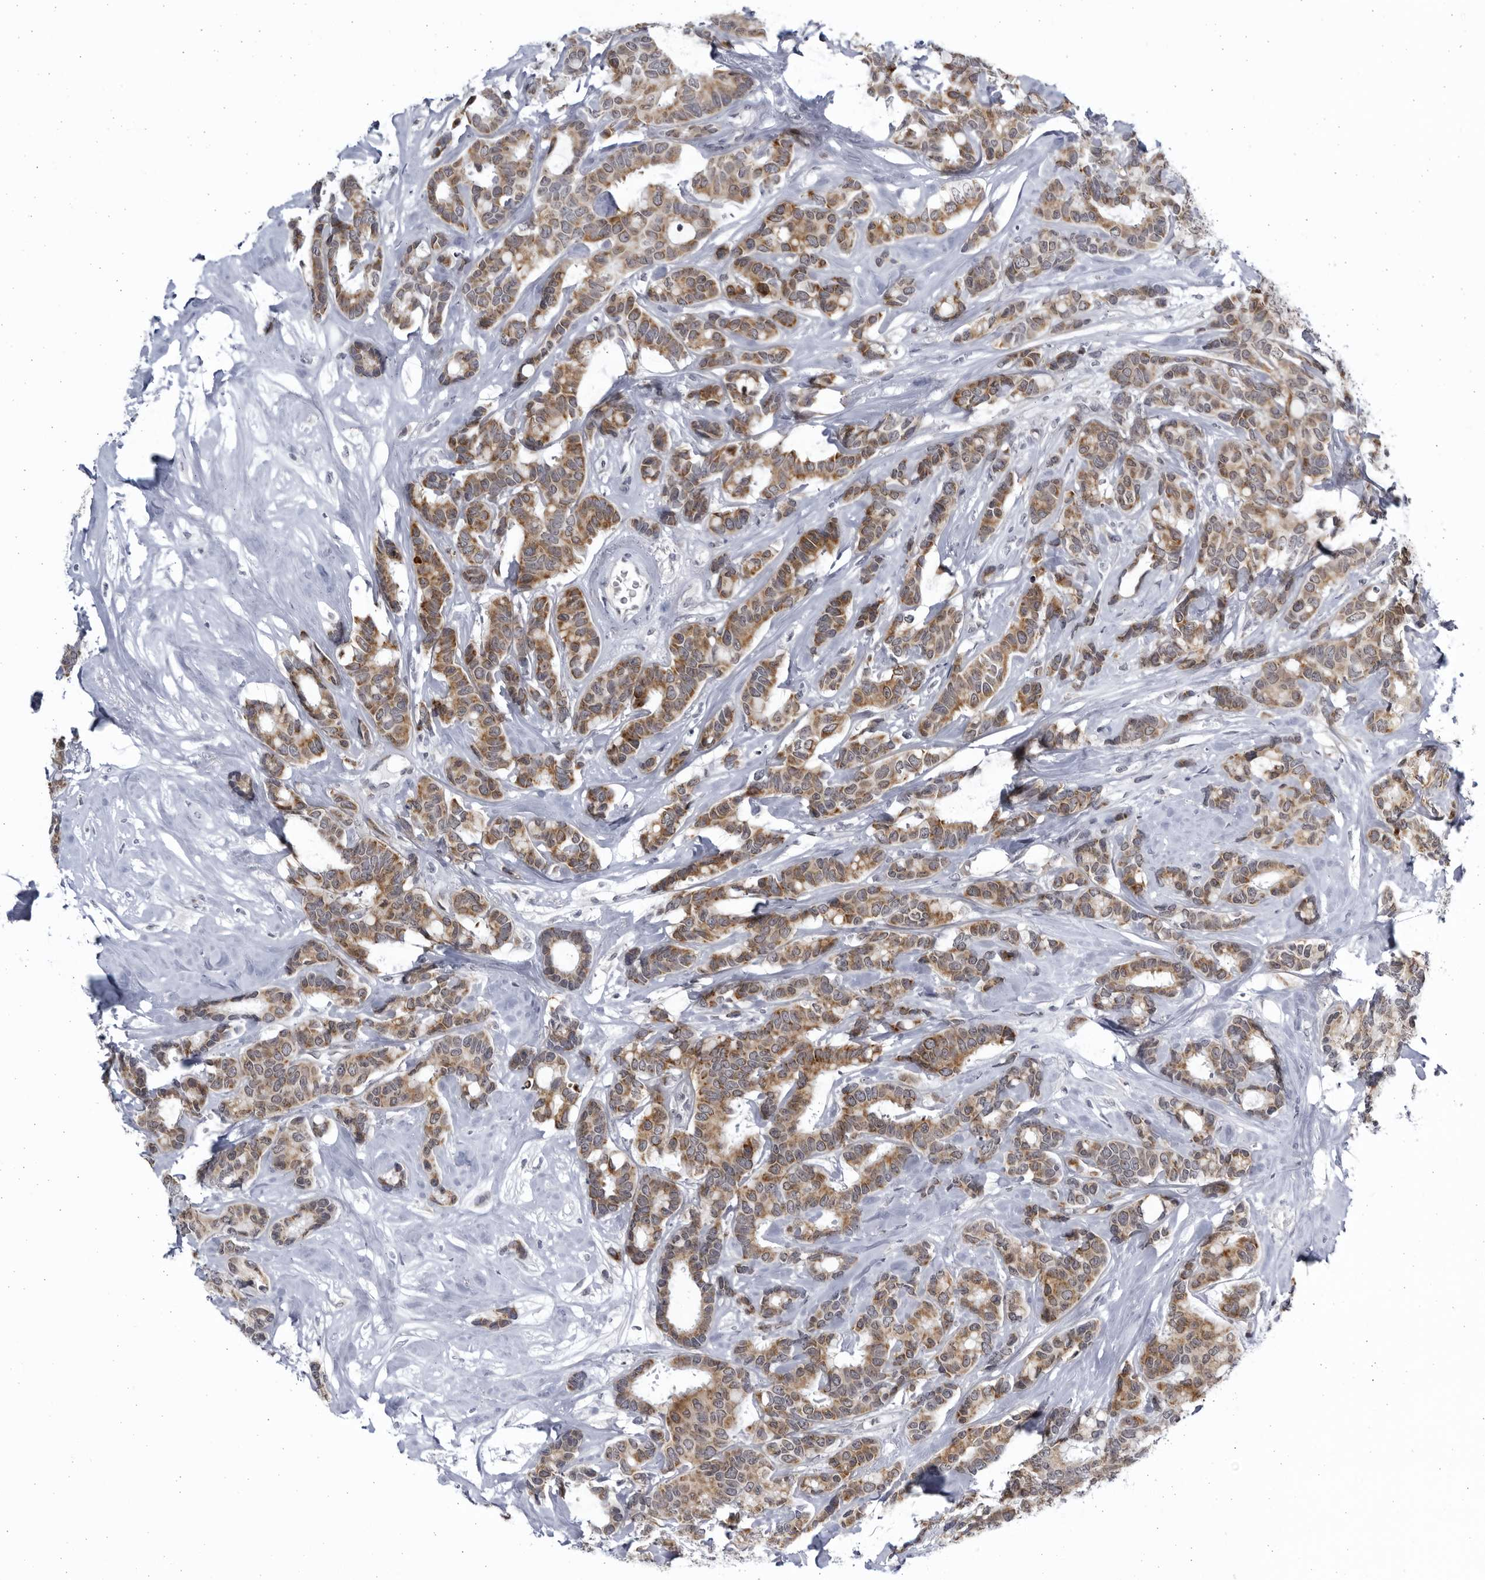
{"staining": {"intensity": "moderate", "quantity": ">75%", "location": "cytoplasmic/membranous"}, "tissue": "breast cancer", "cell_type": "Tumor cells", "image_type": "cancer", "snomed": [{"axis": "morphology", "description": "Duct carcinoma"}, {"axis": "topography", "description": "Breast"}], "caption": "DAB immunohistochemical staining of breast cancer shows moderate cytoplasmic/membranous protein staining in about >75% of tumor cells.", "gene": "SLC25A22", "patient": {"sex": "female", "age": 87}}